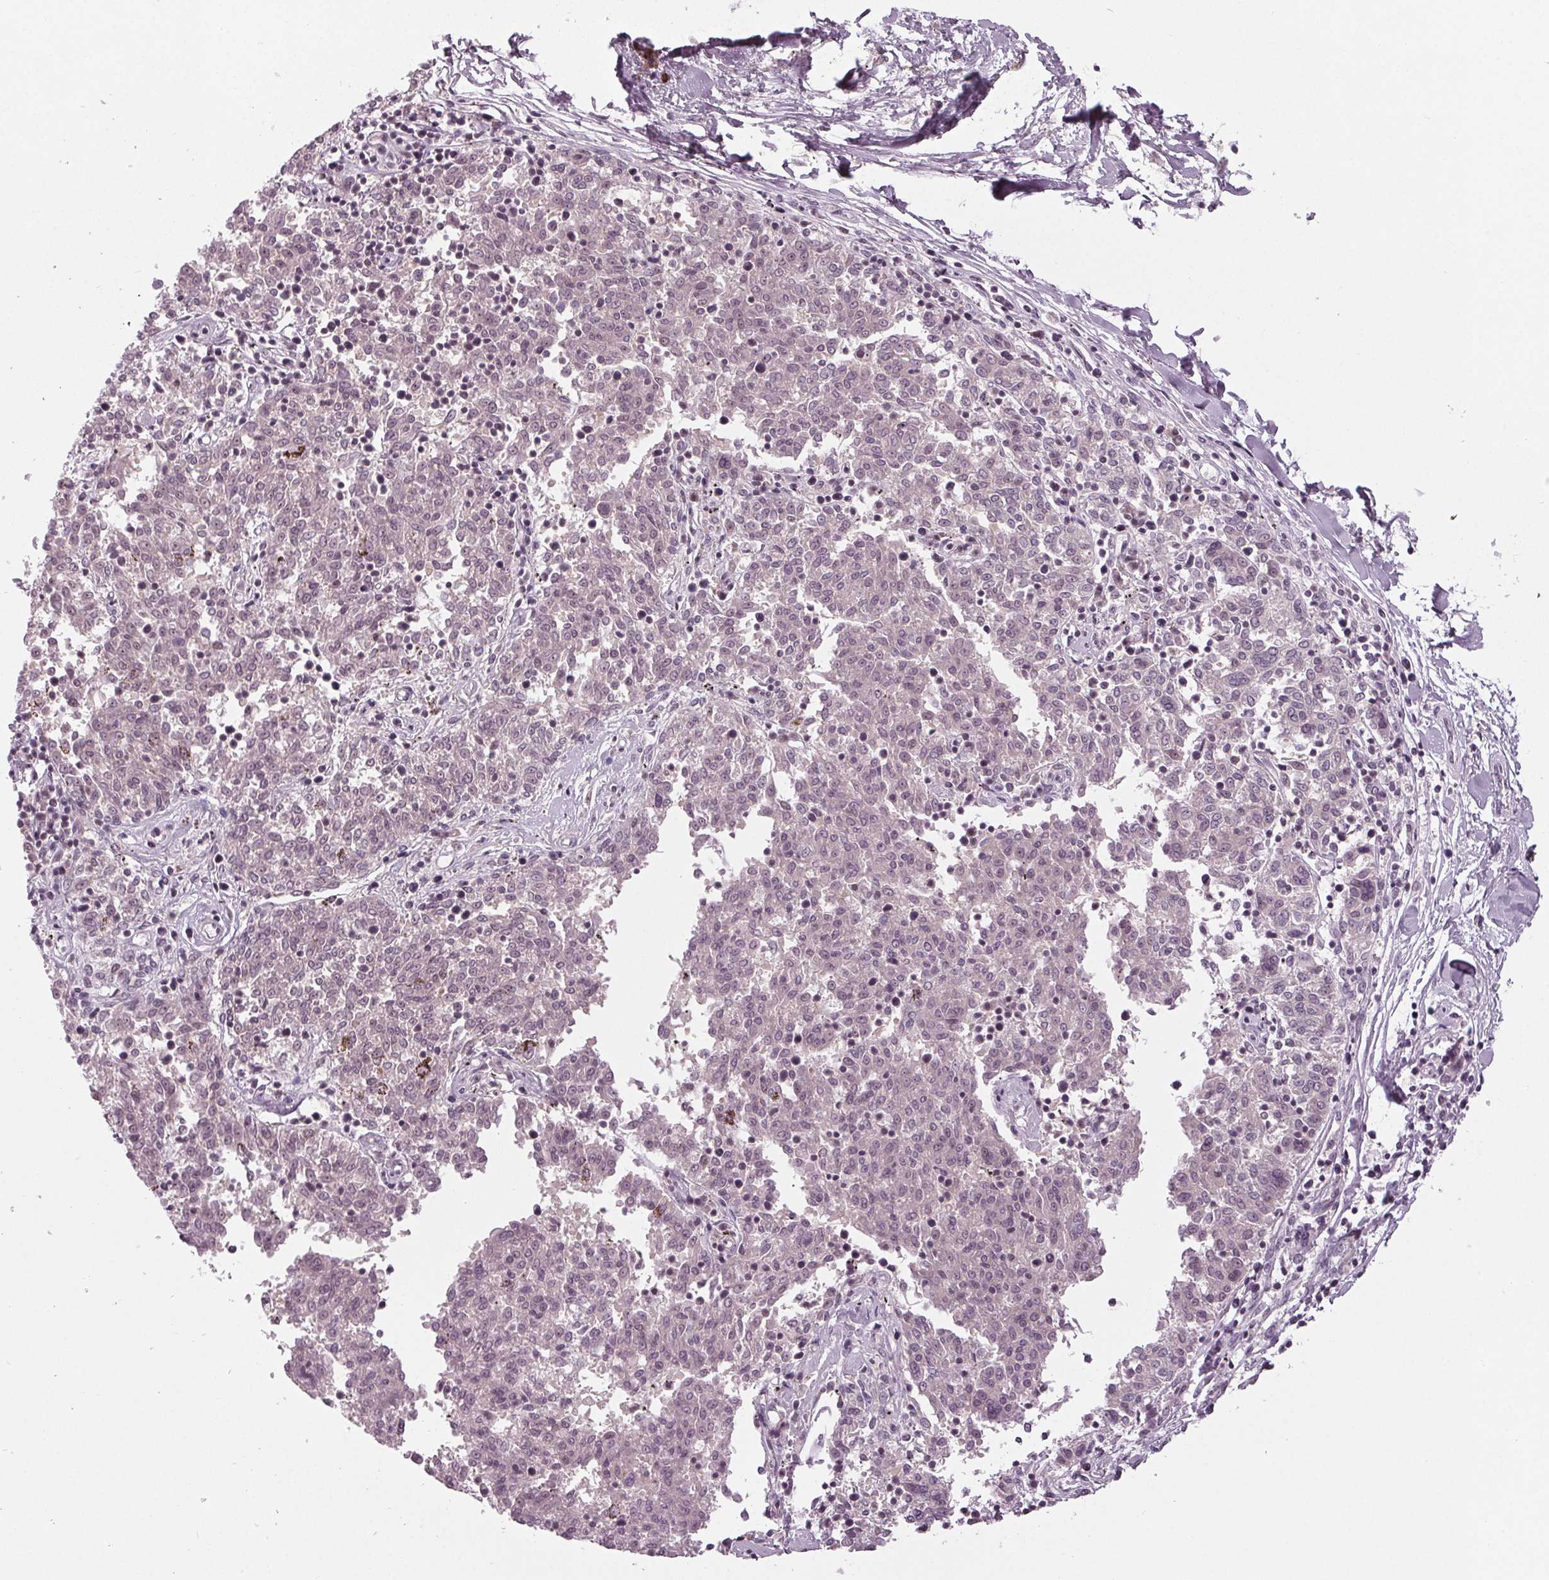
{"staining": {"intensity": "negative", "quantity": "none", "location": "none"}, "tissue": "melanoma", "cell_type": "Tumor cells", "image_type": "cancer", "snomed": [{"axis": "morphology", "description": "Malignant melanoma, NOS"}, {"axis": "topography", "description": "Skin"}], "caption": "IHC image of malignant melanoma stained for a protein (brown), which reveals no expression in tumor cells.", "gene": "DDX41", "patient": {"sex": "female", "age": 72}}